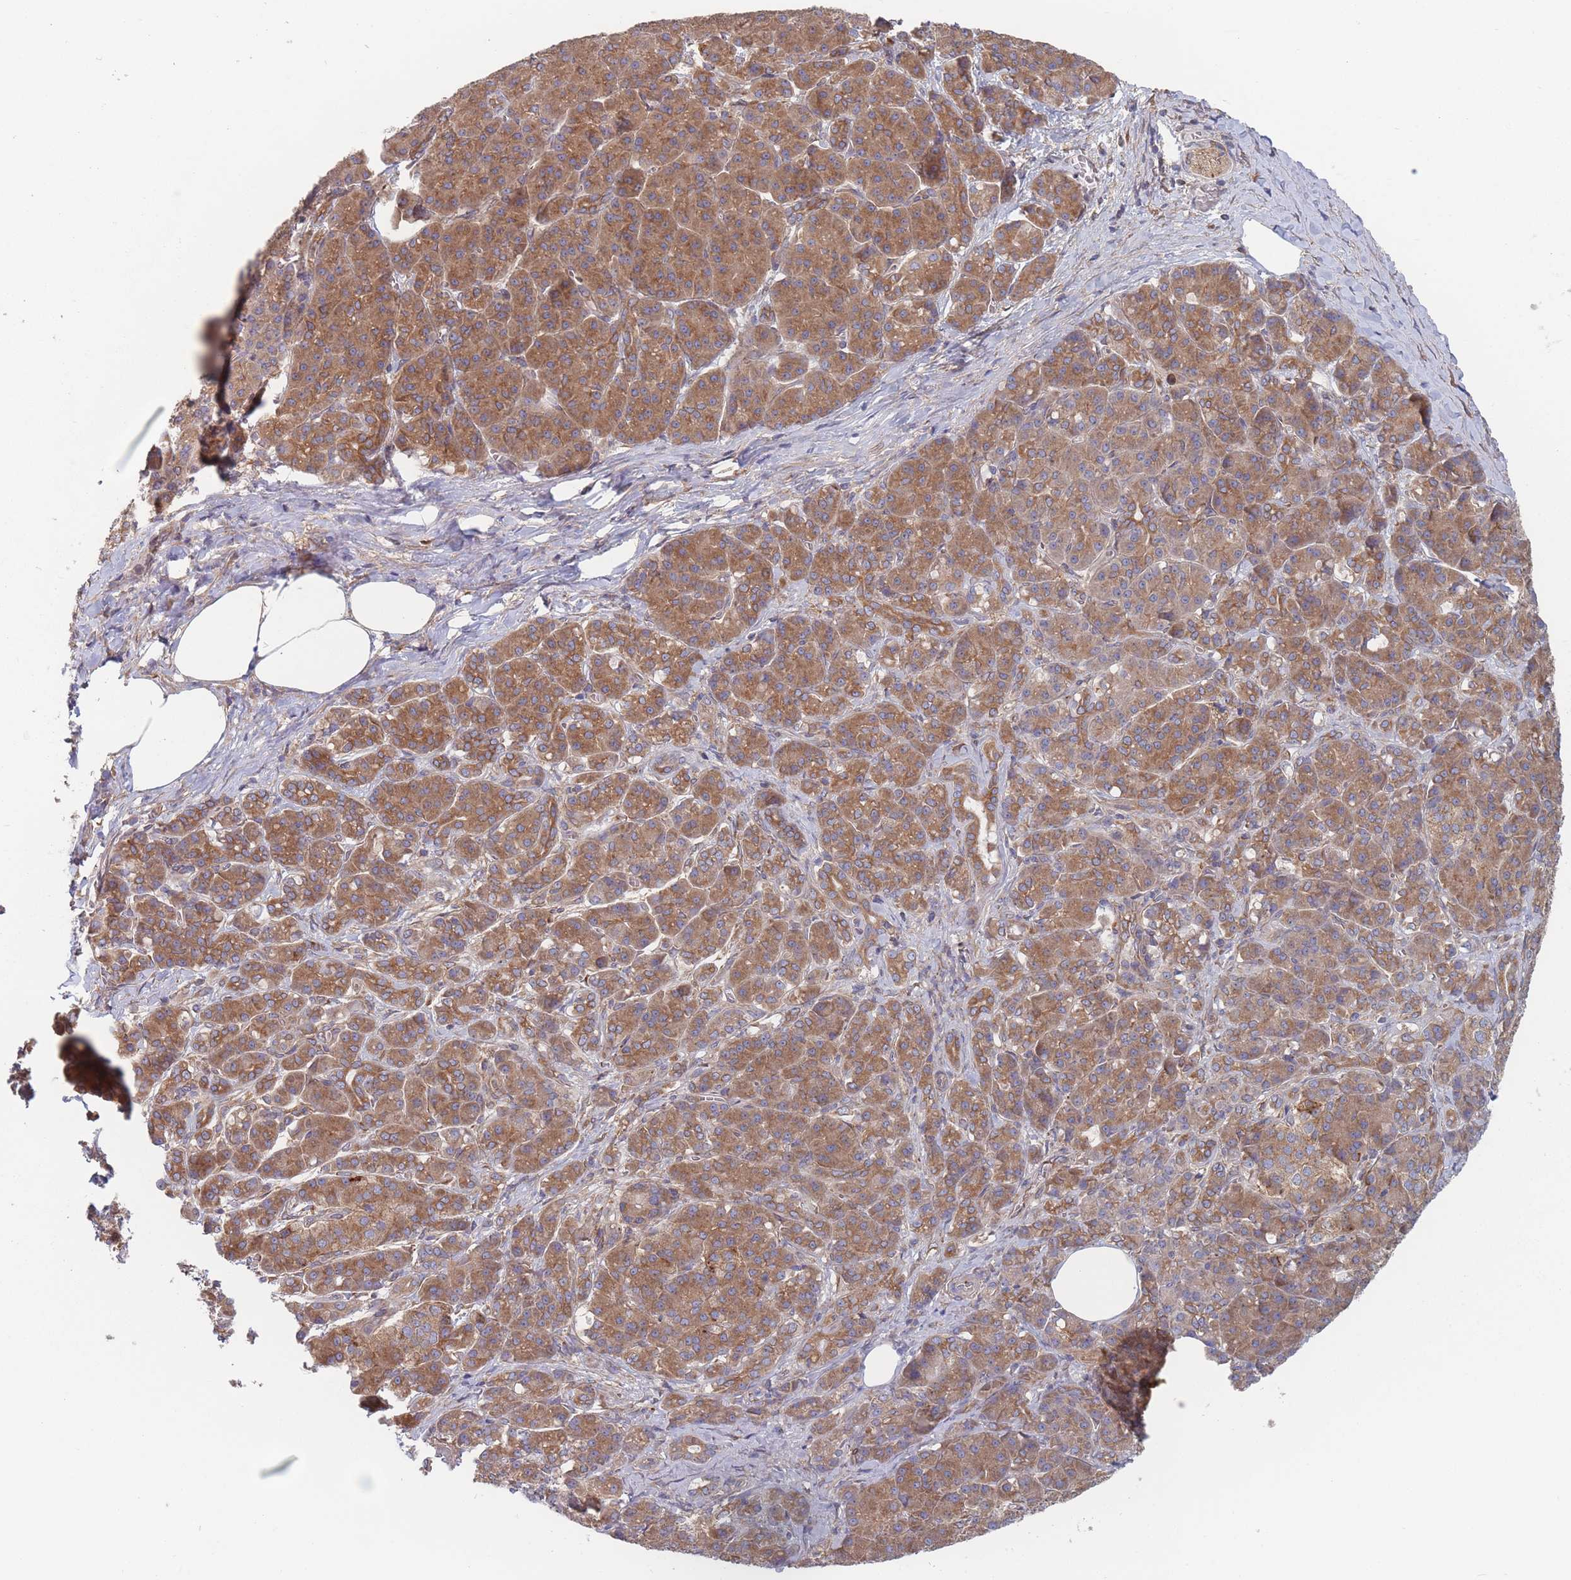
{"staining": {"intensity": "moderate", "quantity": ">75%", "location": "cytoplasmic/membranous"}, "tissue": "pancreatic cancer", "cell_type": "Tumor cells", "image_type": "cancer", "snomed": [{"axis": "morphology", "description": "Adenocarcinoma, NOS"}, {"axis": "topography", "description": "Pancreas"}], "caption": "The photomicrograph reveals immunohistochemical staining of adenocarcinoma (pancreatic). There is moderate cytoplasmic/membranous staining is present in about >75% of tumor cells. (Stains: DAB (3,3'-diaminobenzidine) in brown, nuclei in blue, Microscopy: brightfield microscopy at high magnification).", "gene": "KDSR", "patient": {"sex": "male", "age": 57}}